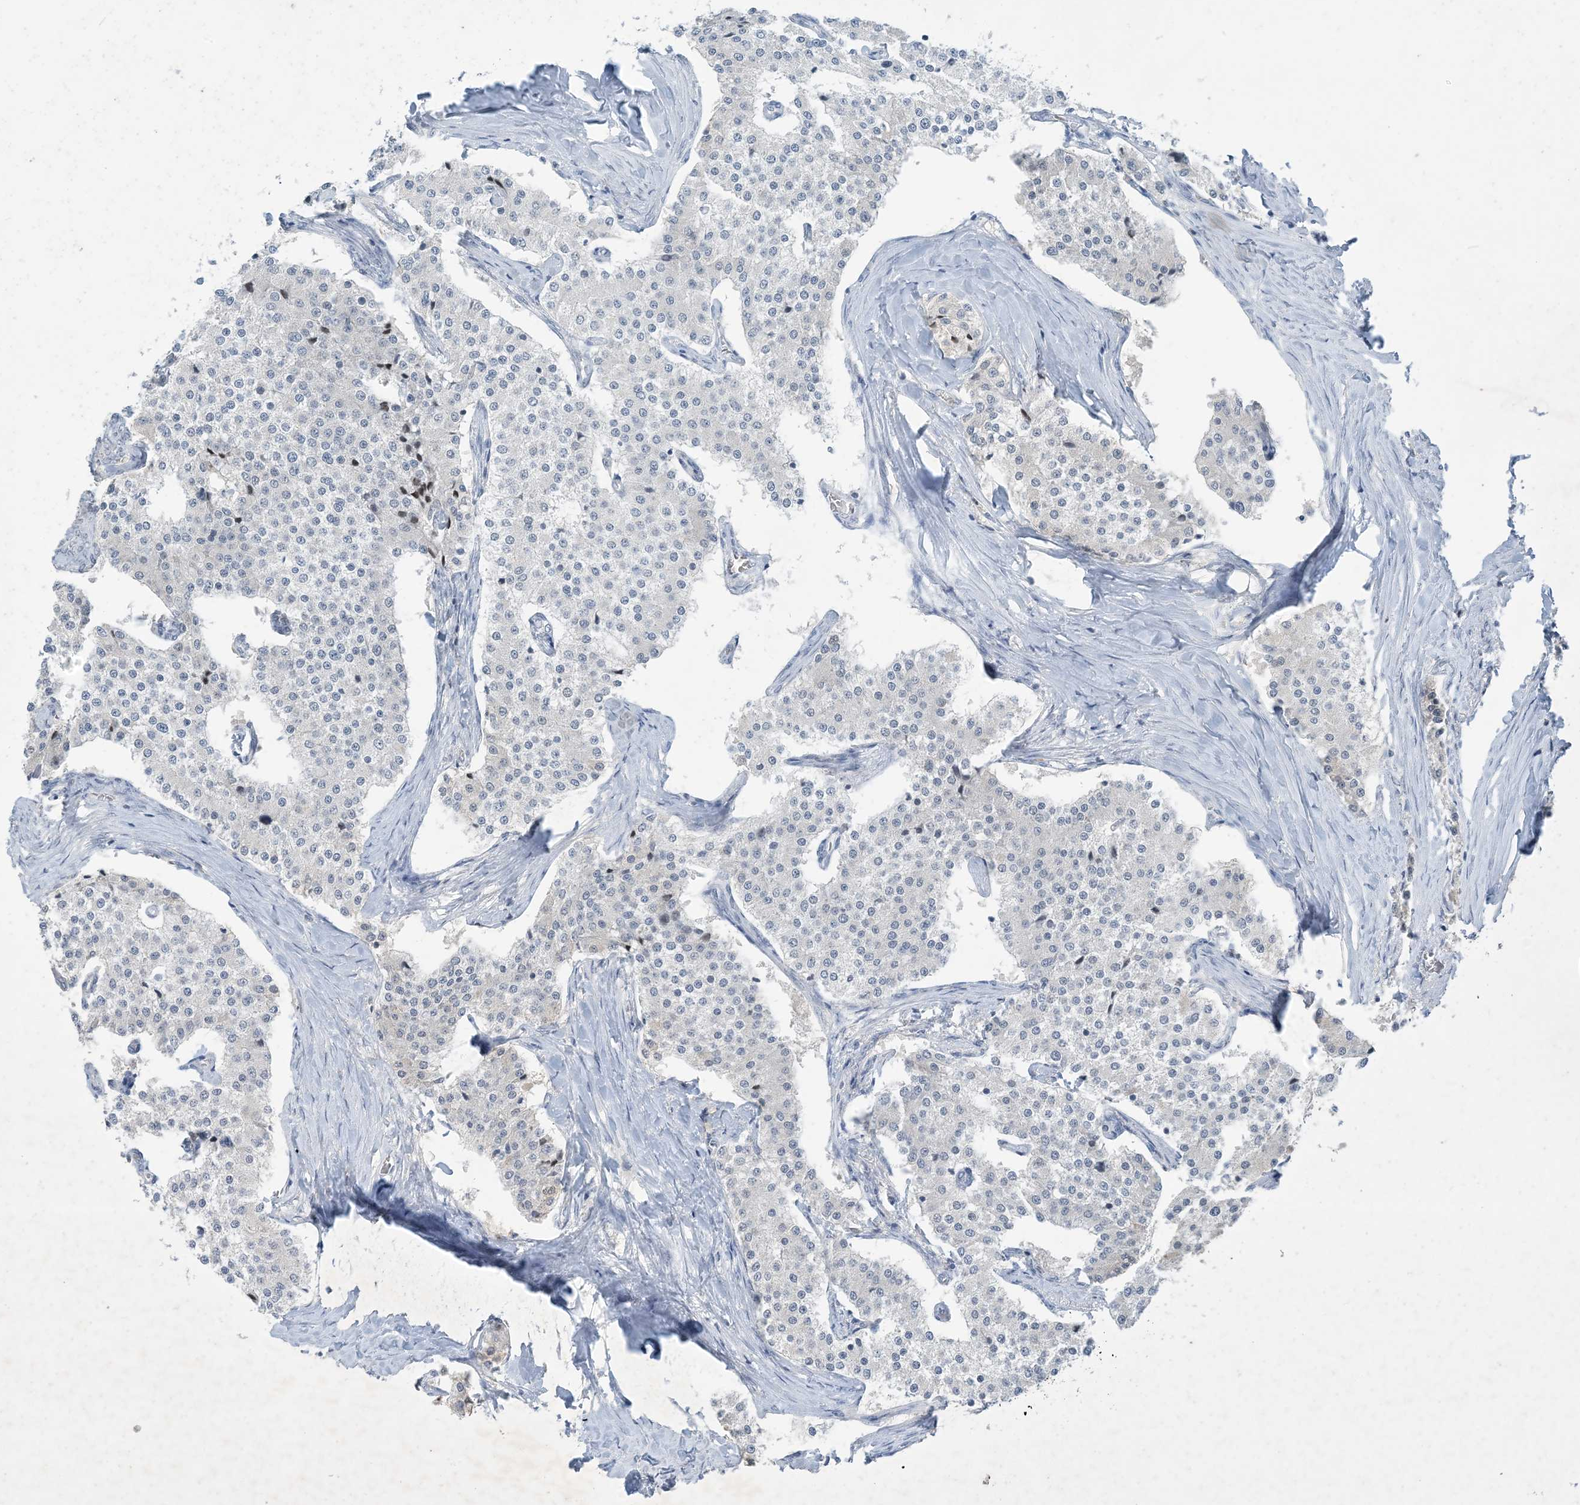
{"staining": {"intensity": "negative", "quantity": "none", "location": "none"}, "tissue": "carcinoid", "cell_type": "Tumor cells", "image_type": "cancer", "snomed": [{"axis": "morphology", "description": "Carcinoid, malignant, NOS"}, {"axis": "topography", "description": "Colon"}], "caption": "The histopathology image displays no significant staining in tumor cells of carcinoid (malignant).", "gene": "ZNF674", "patient": {"sex": "female", "age": 52}}